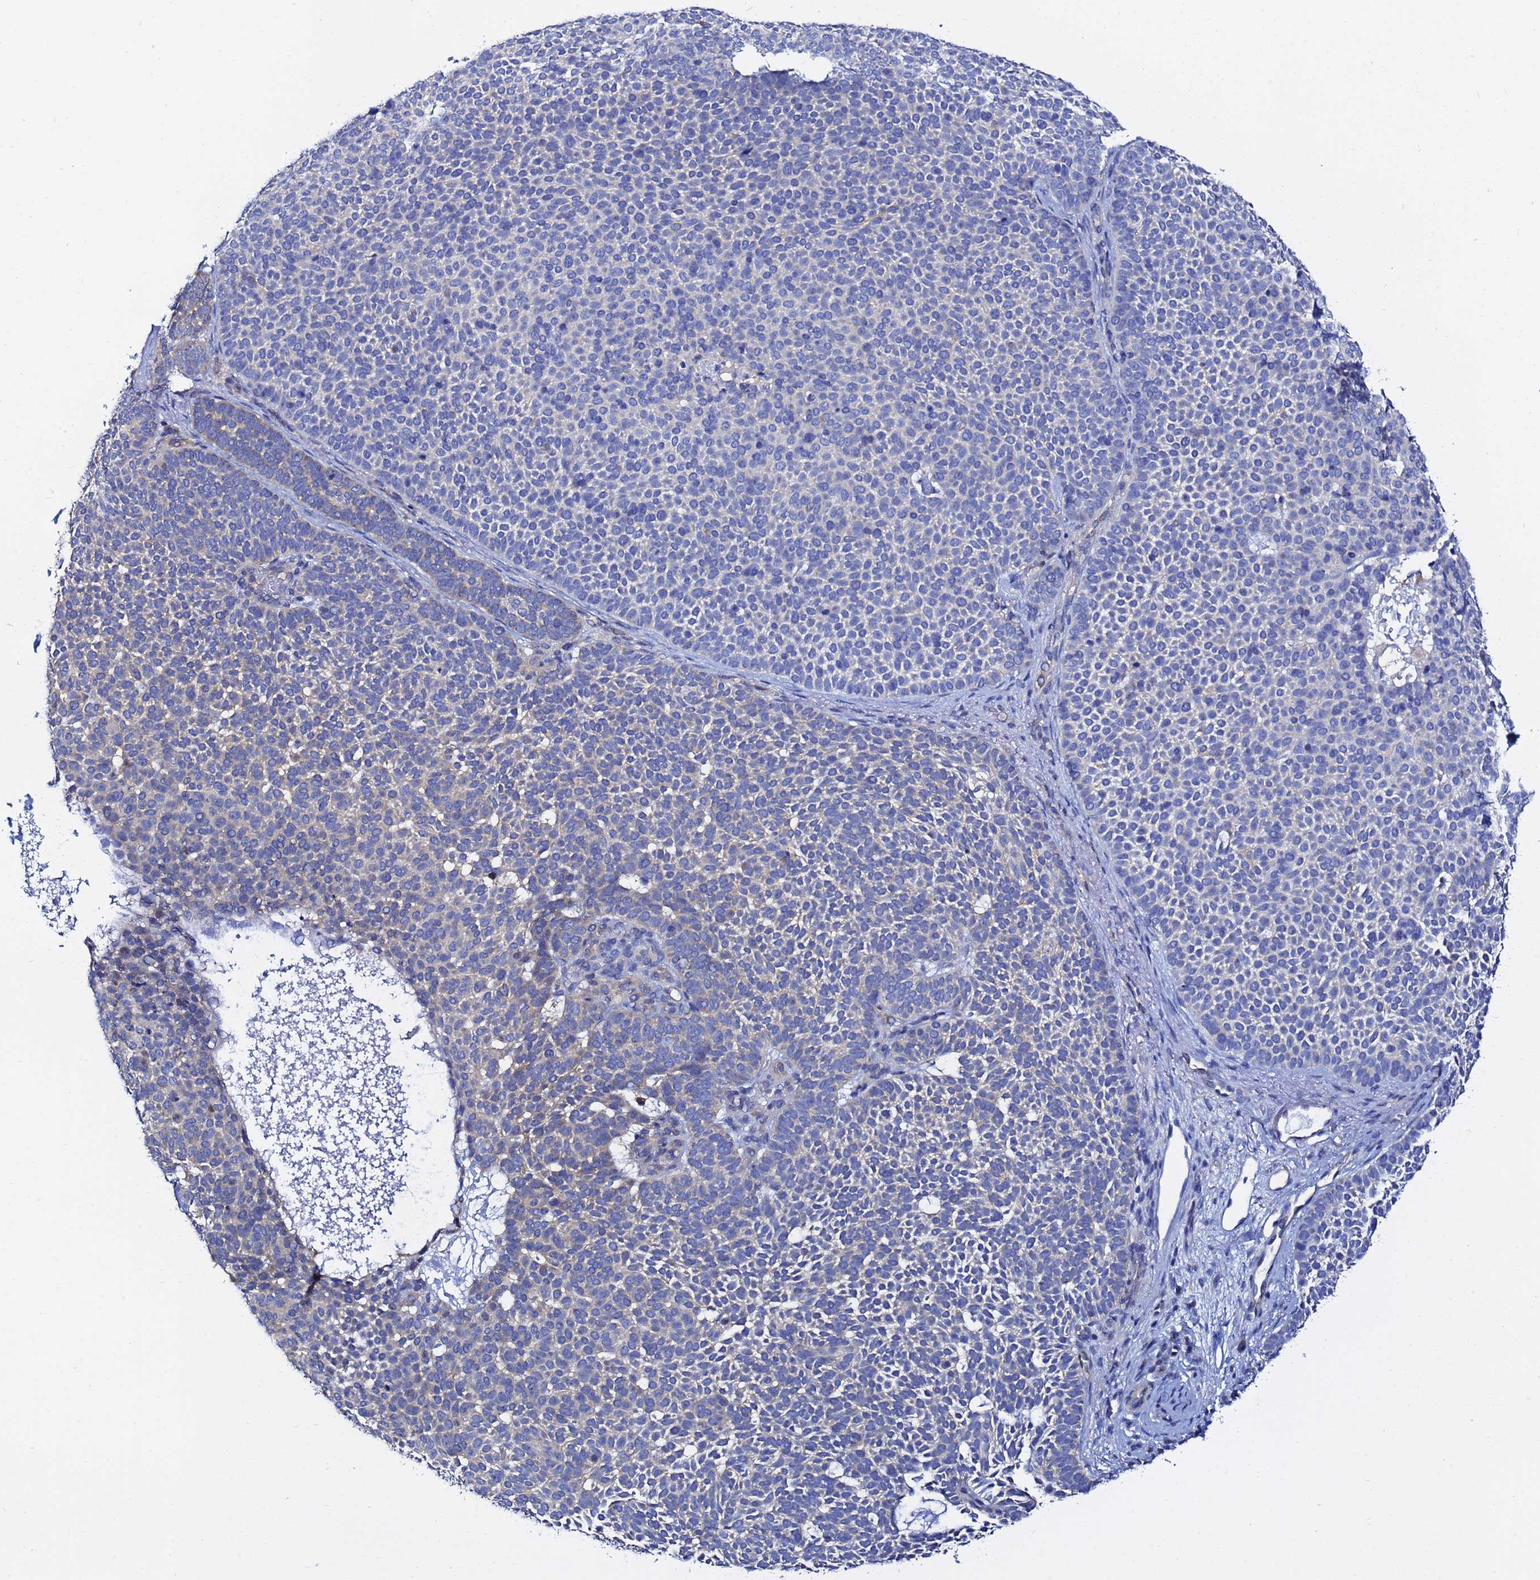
{"staining": {"intensity": "negative", "quantity": "none", "location": "none"}, "tissue": "skin cancer", "cell_type": "Tumor cells", "image_type": "cancer", "snomed": [{"axis": "morphology", "description": "Basal cell carcinoma"}, {"axis": "topography", "description": "Skin"}], "caption": "Tumor cells show no significant protein expression in skin cancer (basal cell carcinoma).", "gene": "LENG1", "patient": {"sex": "female", "age": 77}}